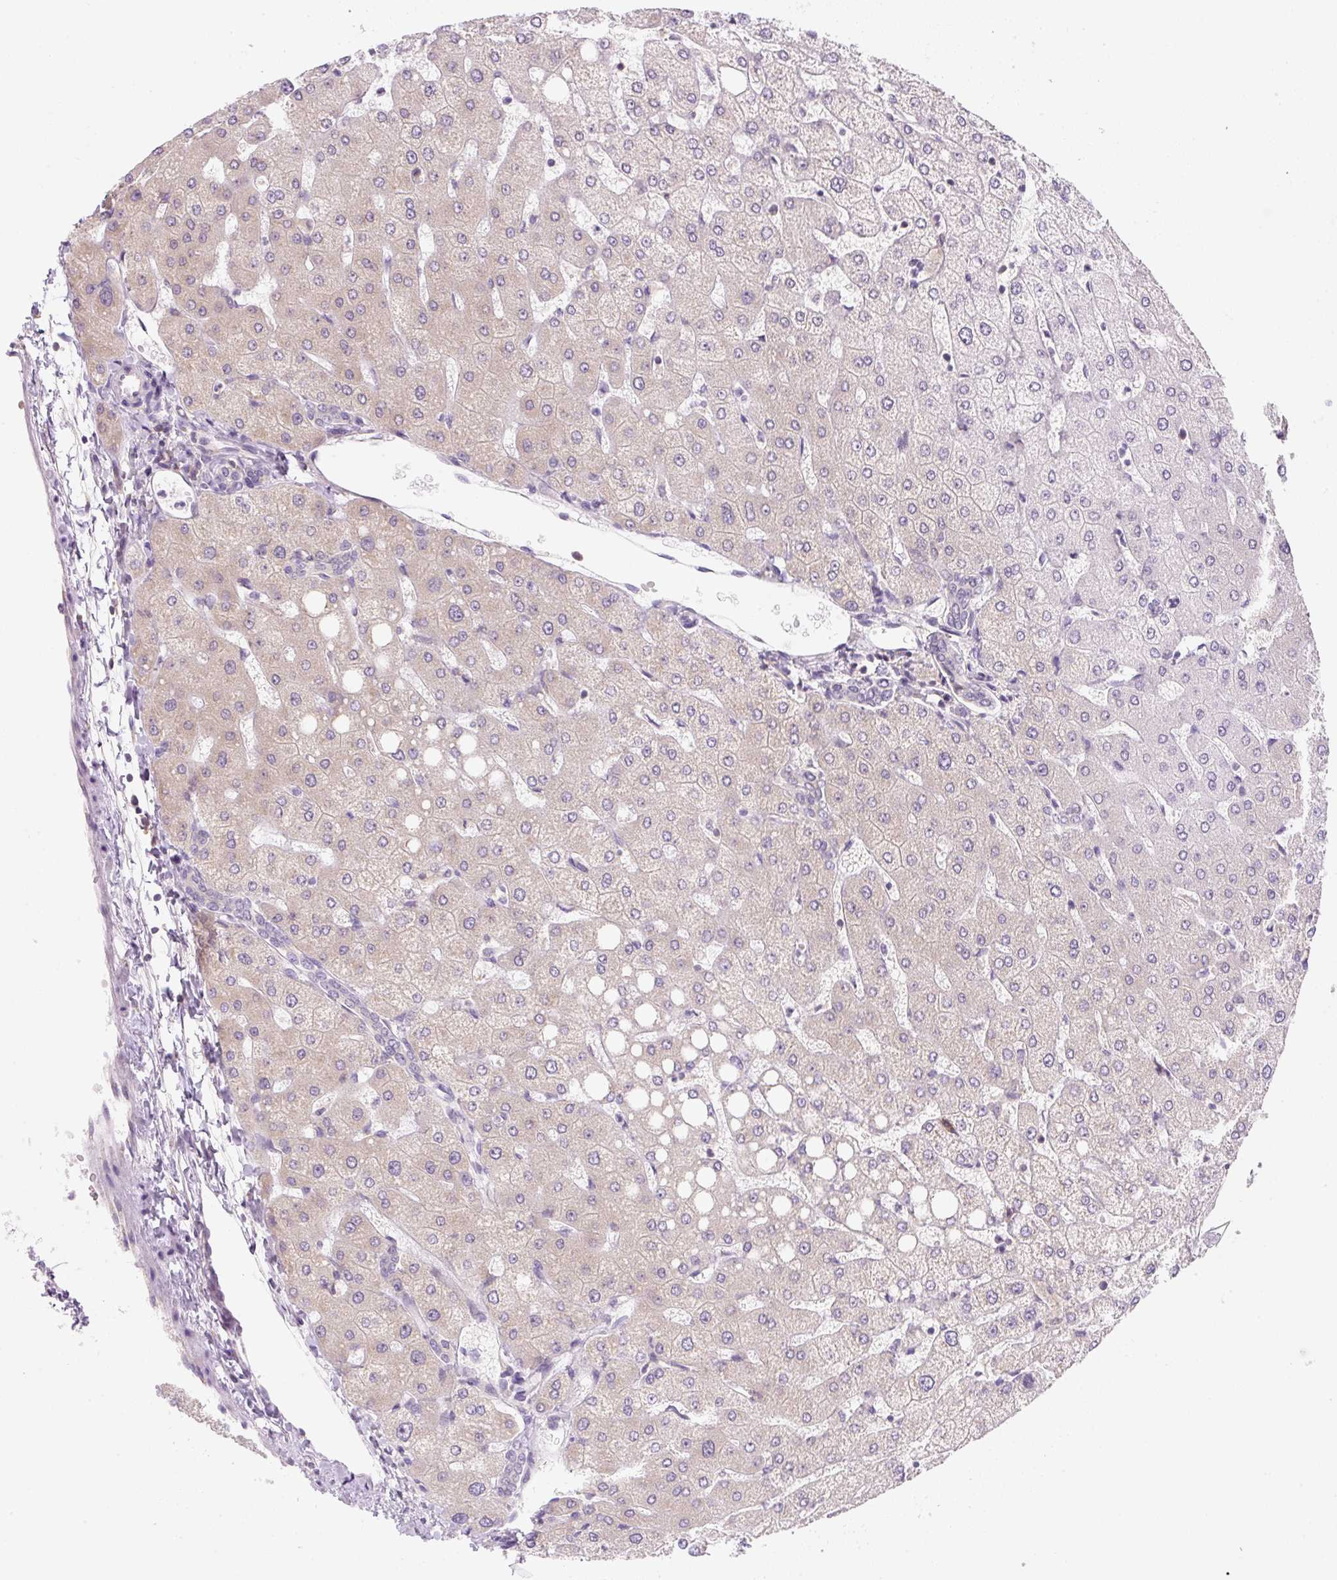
{"staining": {"intensity": "negative", "quantity": "none", "location": "none"}, "tissue": "liver", "cell_type": "Cholangiocytes", "image_type": "normal", "snomed": [{"axis": "morphology", "description": "Normal tissue, NOS"}, {"axis": "topography", "description": "Liver"}], "caption": "Cholangiocytes show no significant positivity in normal liver.", "gene": "RPL18A", "patient": {"sex": "female", "age": 54}}